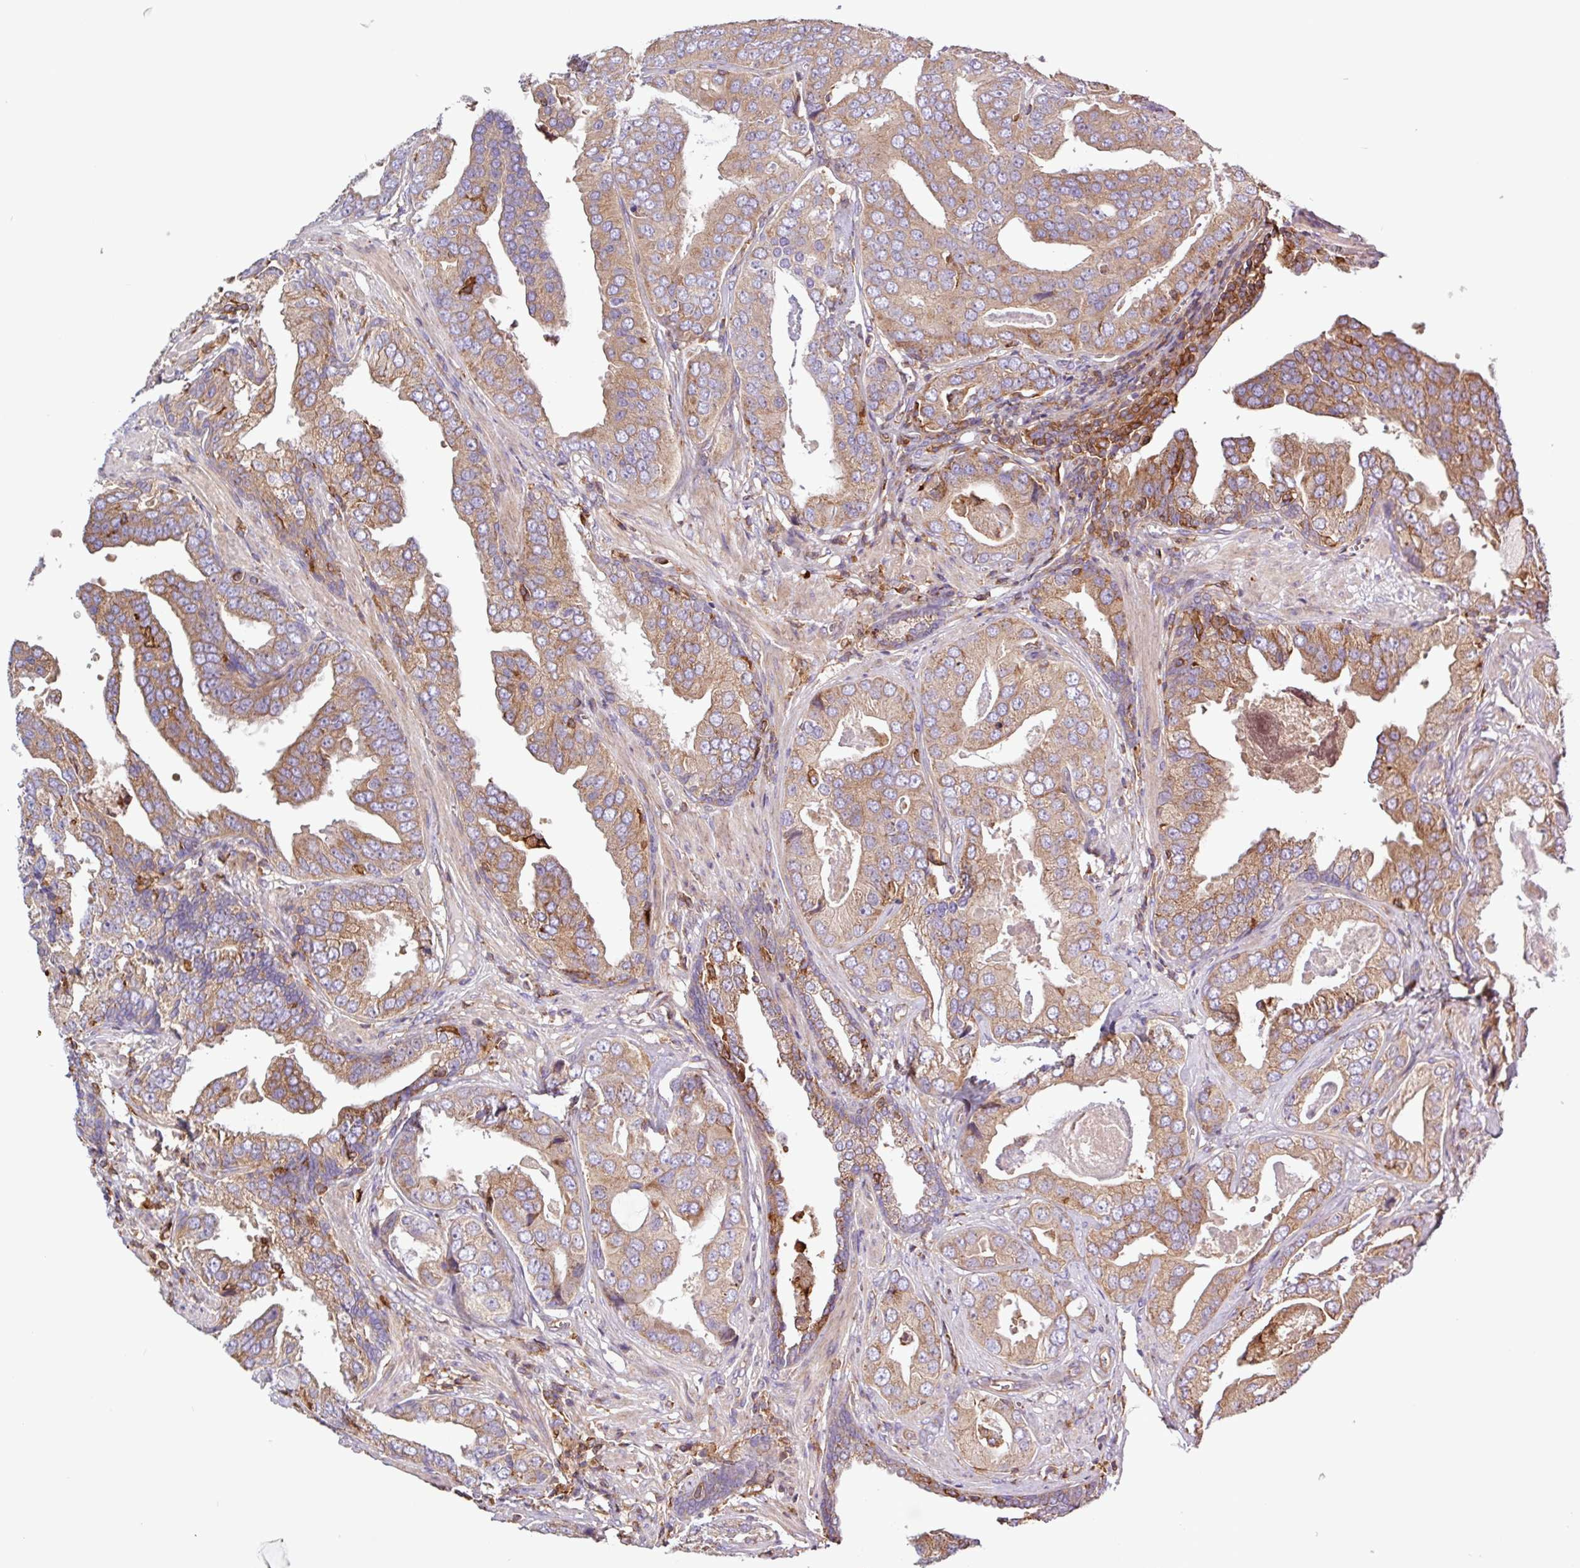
{"staining": {"intensity": "moderate", "quantity": ">75%", "location": "cytoplasmic/membranous"}, "tissue": "prostate cancer", "cell_type": "Tumor cells", "image_type": "cancer", "snomed": [{"axis": "morphology", "description": "Adenocarcinoma, High grade"}, {"axis": "topography", "description": "Prostate"}], "caption": "Tumor cells exhibit medium levels of moderate cytoplasmic/membranous expression in about >75% of cells in human high-grade adenocarcinoma (prostate).", "gene": "ACTR3", "patient": {"sex": "male", "age": 71}}